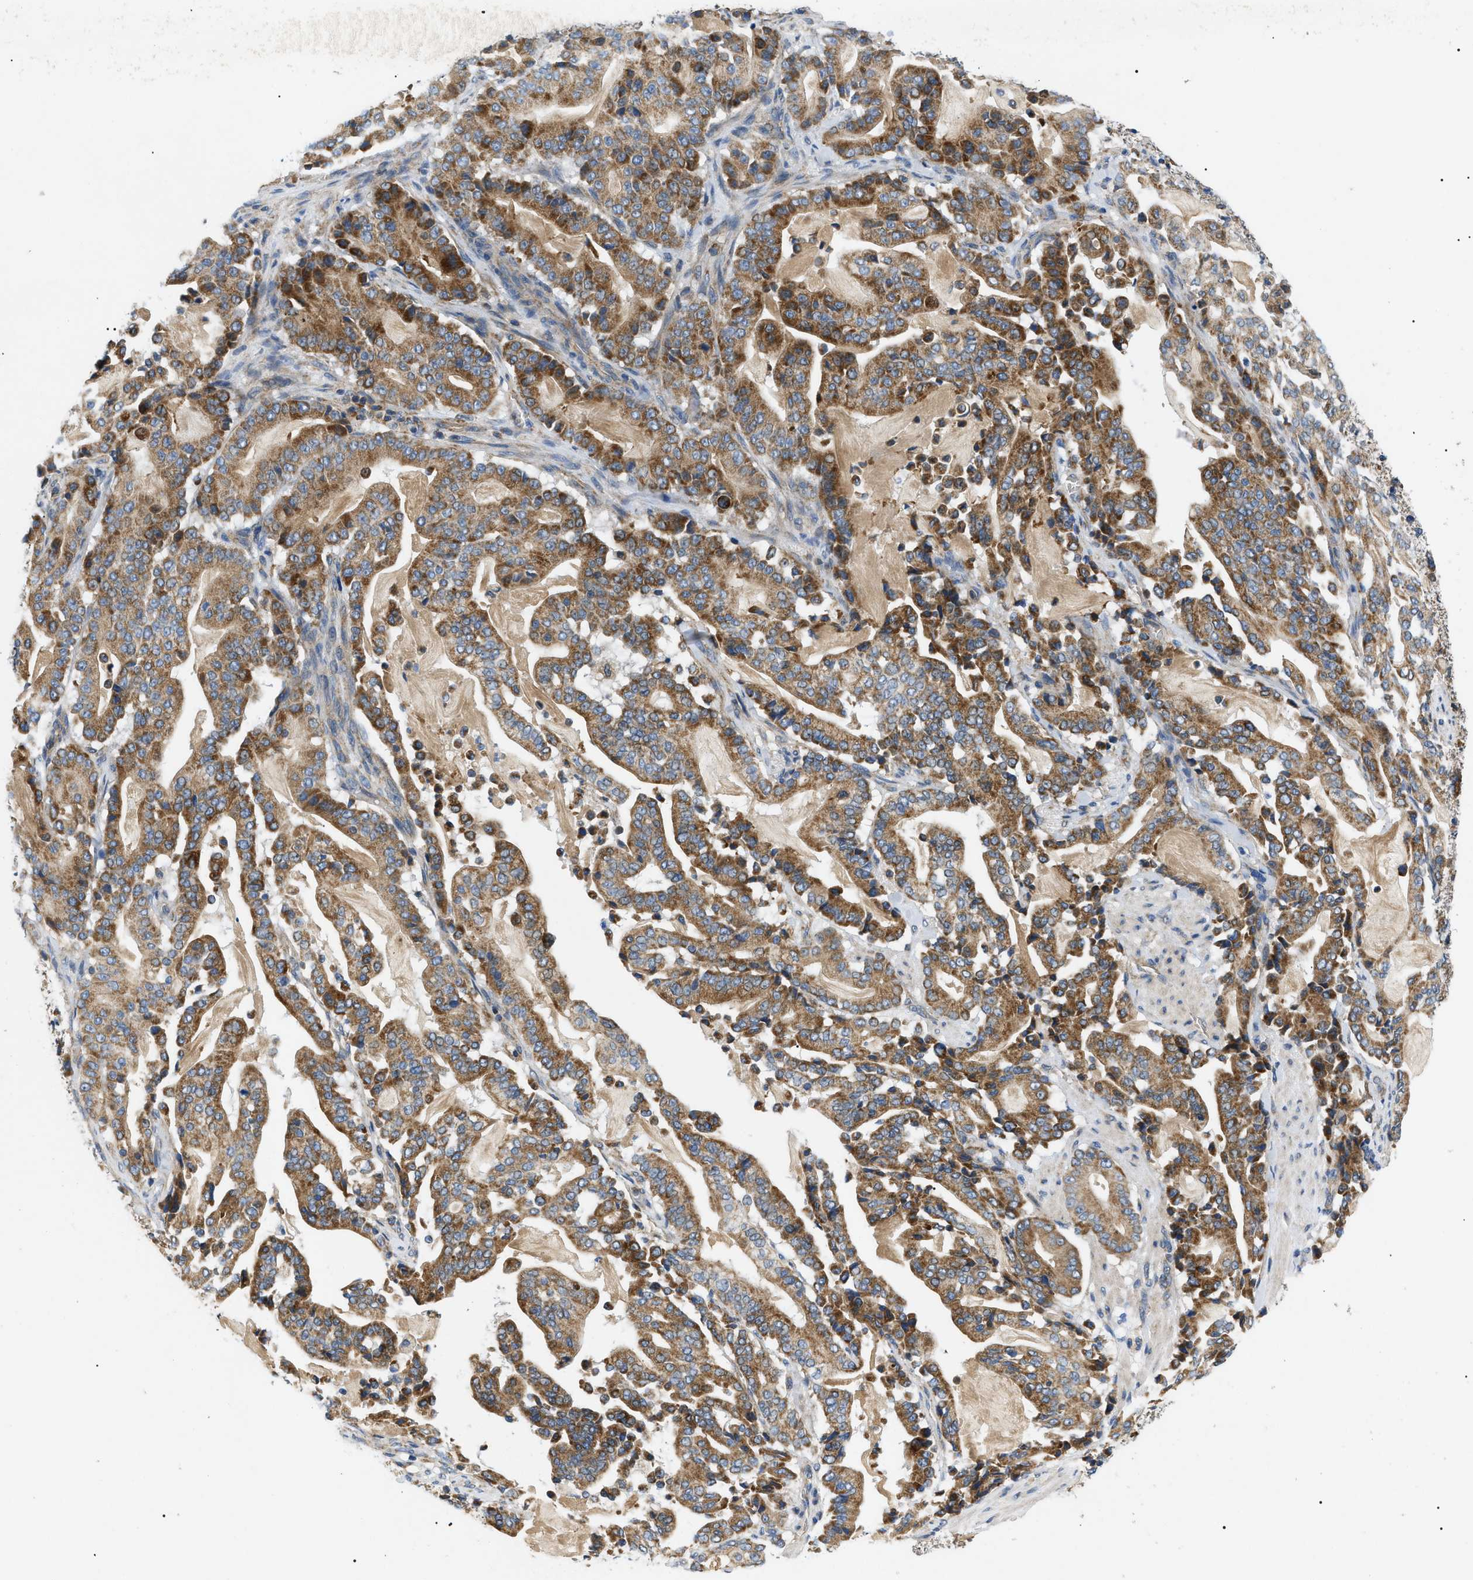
{"staining": {"intensity": "strong", "quantity": ">75%", "location": "cytoplasmic/membranous"}, "tissue": "pancreatic cancer", "cell_type": "Tumor cells", "image_type": "cancer", "snomed": [{"axis": "morphology", "description": "Adenocarcinoma, NOS"}, {"axis": "topography", "description": "Pancreas"}], "caption": "Pancreatic cancer (adenocarcinoma) stained with immunohistochemistry (IHC) reveals strong cytoplasmic/membranous positivity in about >75% of tumor cells.", "gene": "TOMM6", "patient": {"sex": "male", "age": 63}}